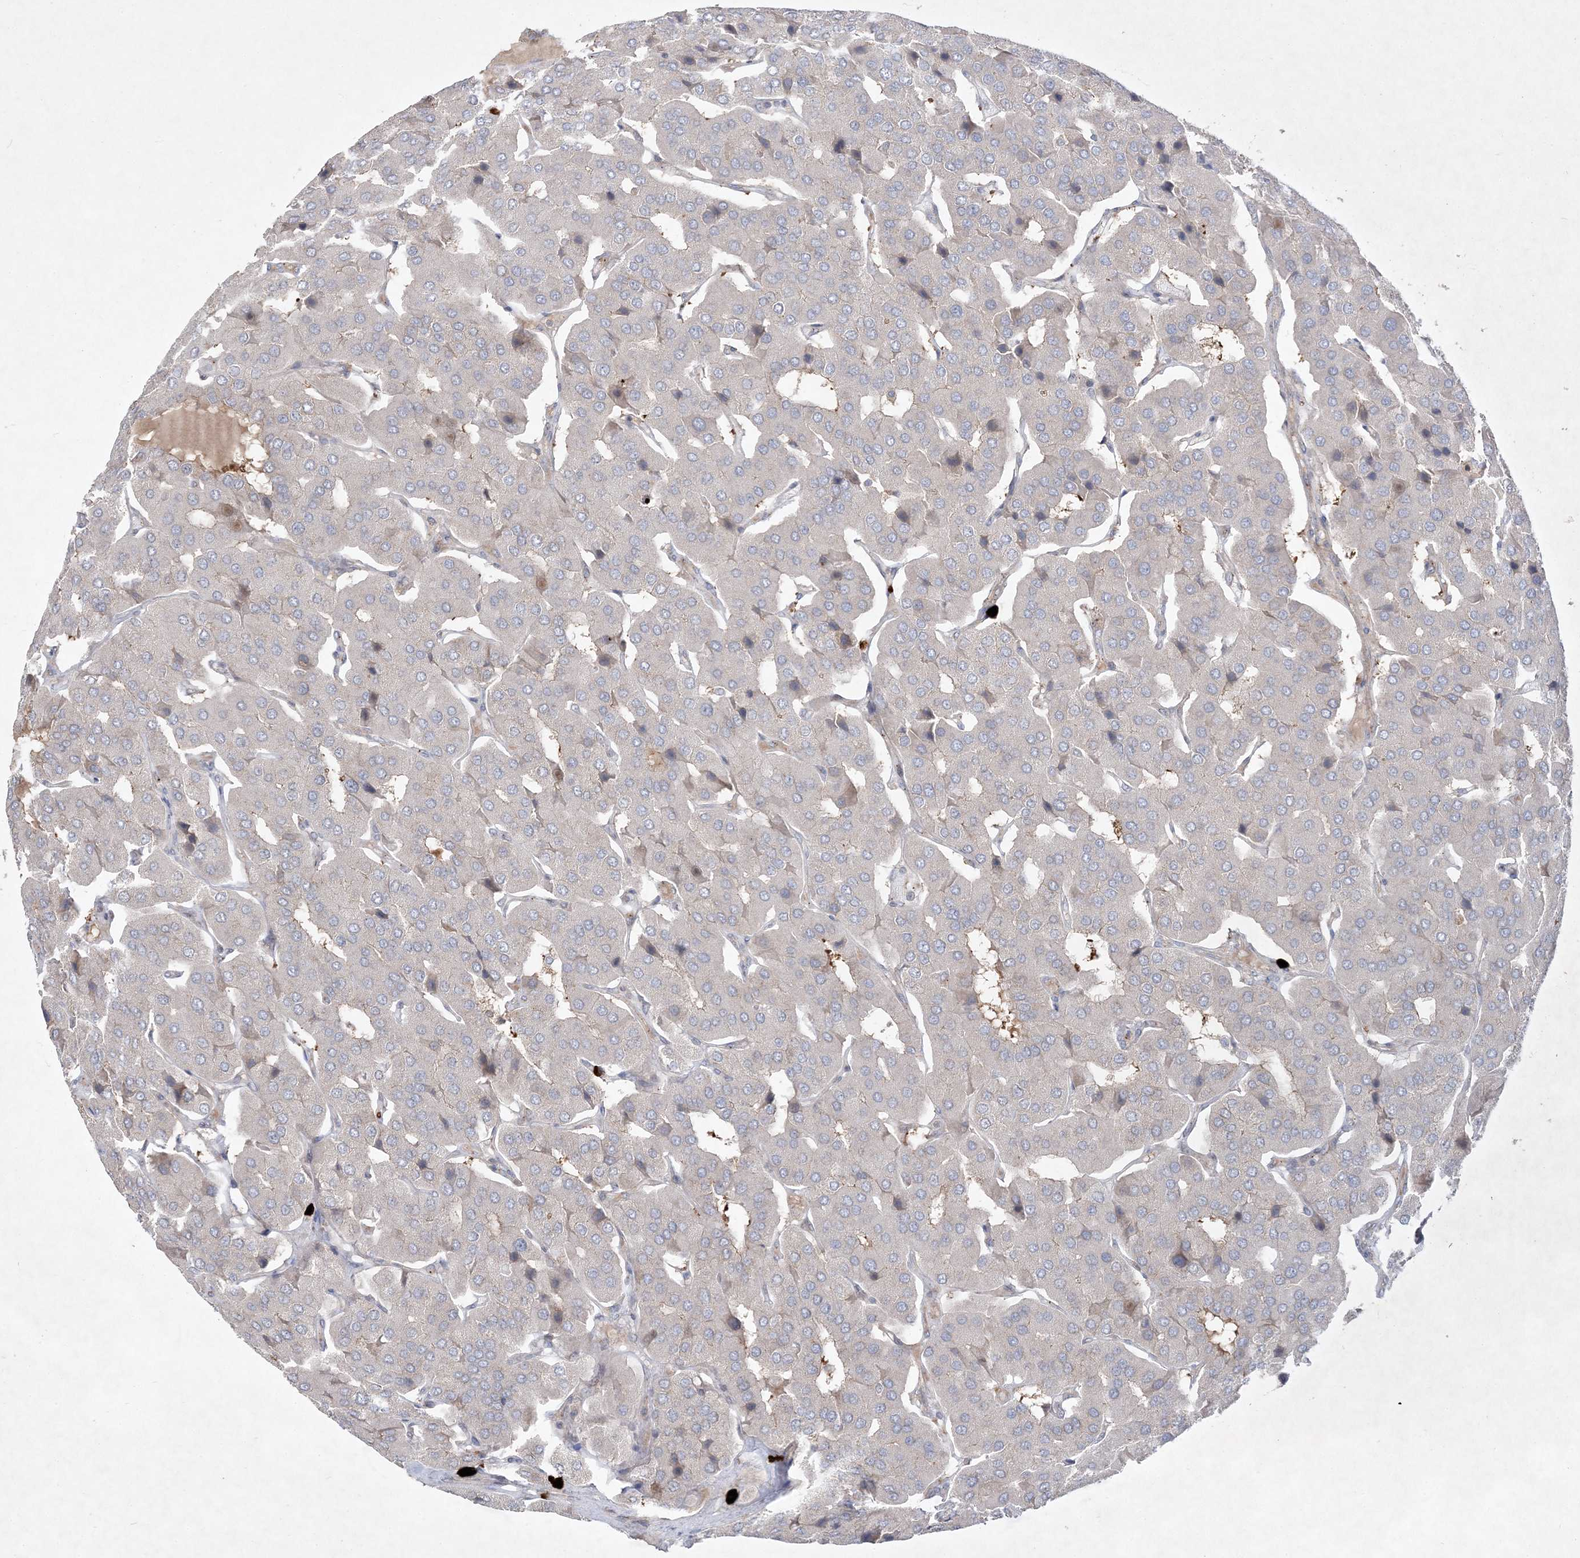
{"staining": {"intensity": "negative", "quantity": "none", "location": "none"}, "tissue": "parathyroid gland", "cell_type": "Glandular cells", "image_type": "normal", "snomed": [{"axis": "morphology", "description": "Normal tissue, NOS"}, {"axis": "morphology", "description": "Adenoma, NOS"}, {"axis": "topography", "description": "Parathyroid gland"}], "caption": "DAB (3,3'-diaminobenzidine) immunohistochemical staining of benign human parathyroid gland demonstrates no significant staining in glandular cells.", "gene": "CLNK", "patient": {"sex": "female", "age": 86}}